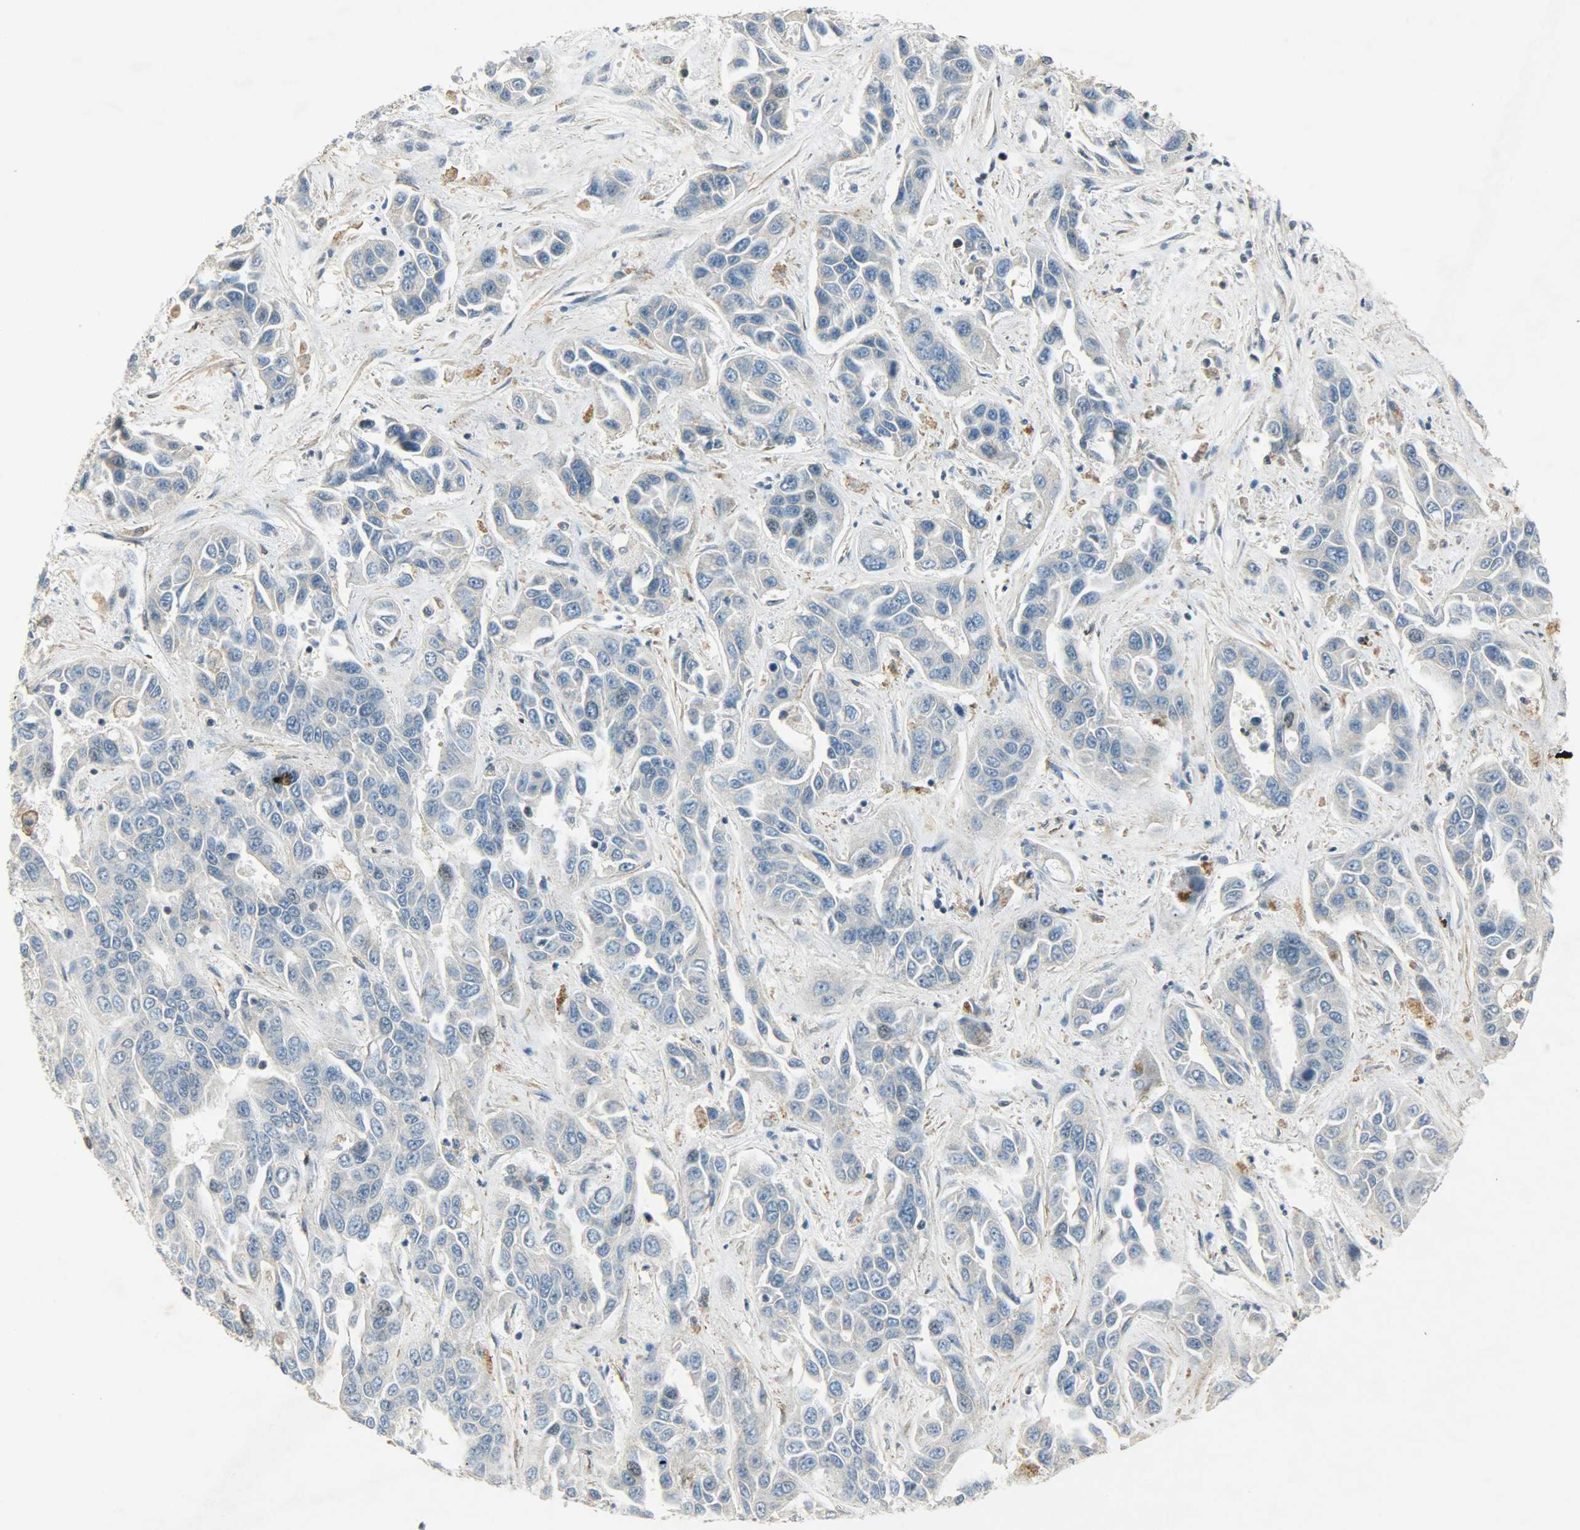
{"staining": {"intensity": "negative", "quantity": "none", "location": "none"}, "tissue": "liver cancer", "cell_type": "Tumor cells", "image_type": "cancer", "snomed": [{"axis": "morphology", "description": "Cholangiocarcinoma"}, {"axis": "topography", "description": "Liver"}], "caption": "The micrograph shows no significant staining in tumor cells of liver cancer.", "gene": "AURKB", "patient": {"sex": "female", "age": 52}}